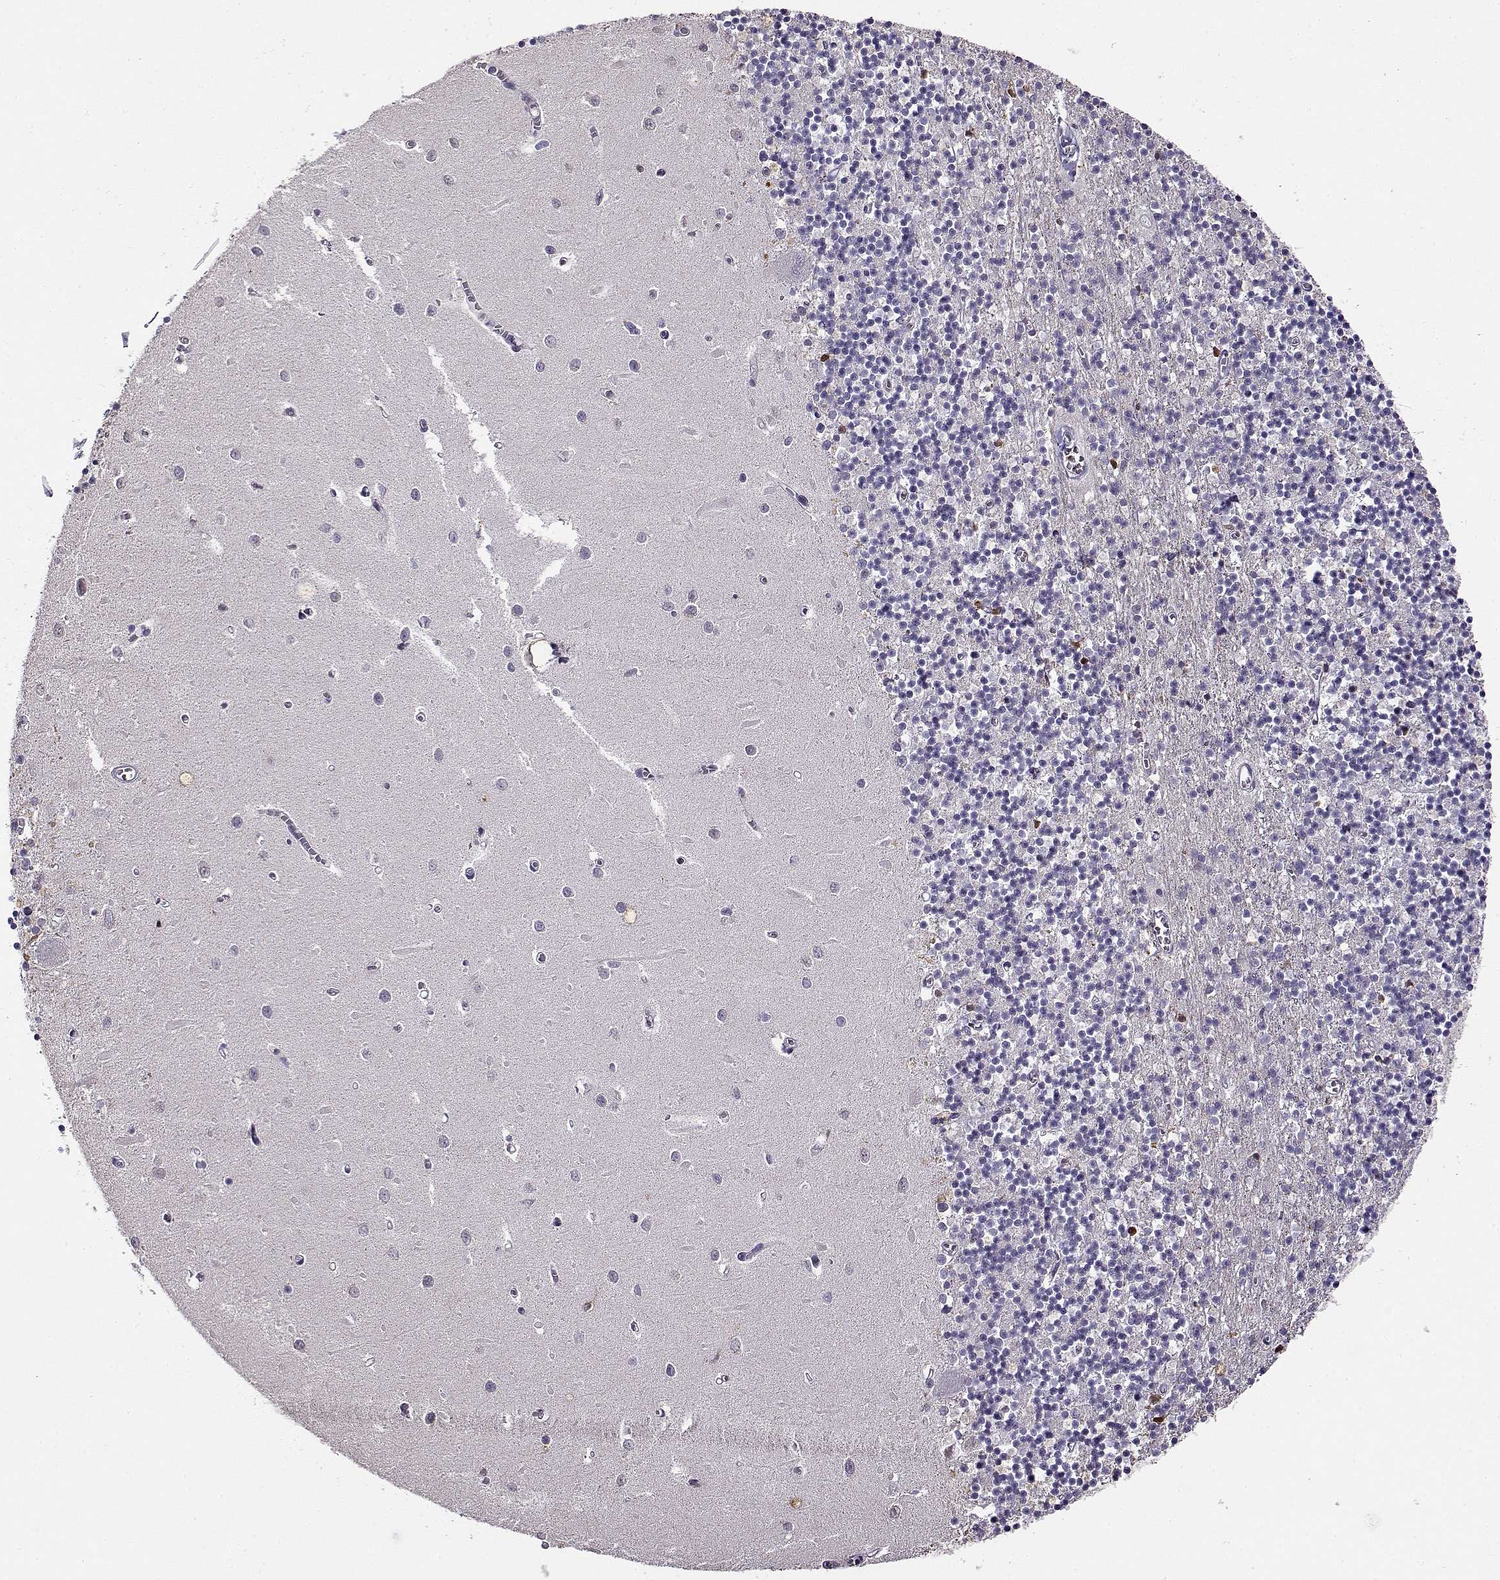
{"staining": {"intensity": "negative", "quantity": "none", "location": "none"}, "tissue": "cerebellum", "cell_type": "Cells in granular layer", "image_type": "normal", "snomed": [{"axis": "morphology", "description": "Normal tissue, NOS"}, {"axis": "topography", "description": "Cerebellum"}], "caption": "DAB immunohistochemical staining of benign cerebellum shows no significant staining in cells in granular layer.", "gene": "UCP3", "patient": {"sex": "female", "age": 64}}